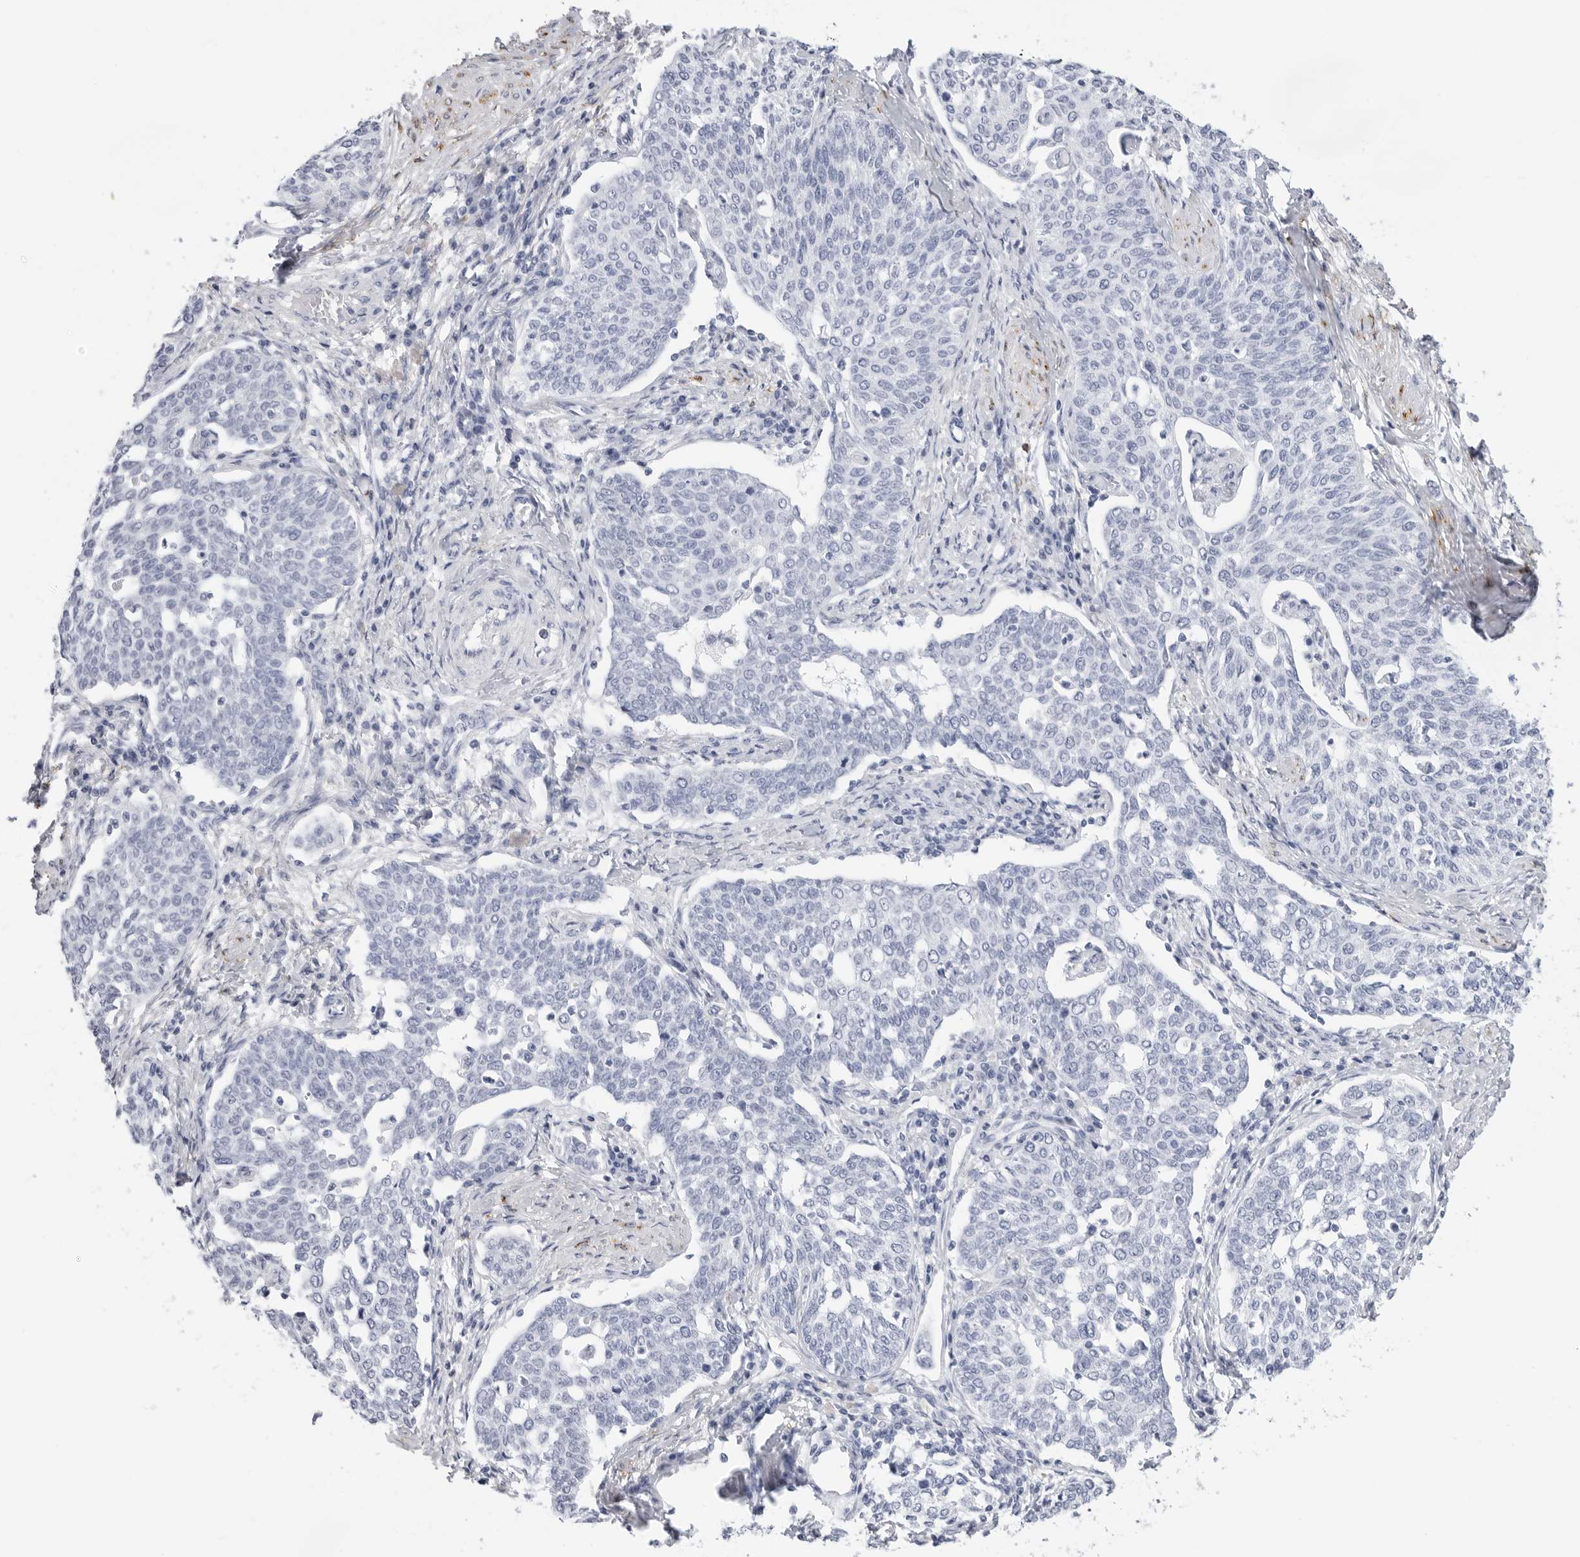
{"staining": {"intensity": "negative", "quantity": "none", "location": "none"}, "tissue": "cervical cancer", "cell_type": "Tumor cells", "image_type": "cancer", "snomed": [{"axis": "morphology", "description": "Squamous cell carcinoma, NOS"}, {"axis": "topography", "description": "Cervix"}], "caption": "A high-resolution histopathology image shows immunohistochemistry staining of cervical cancer, which displays no significant expression in tumor cells.", "gene": "HSPB7", "patient": {"sex": "female", "age": 34}}